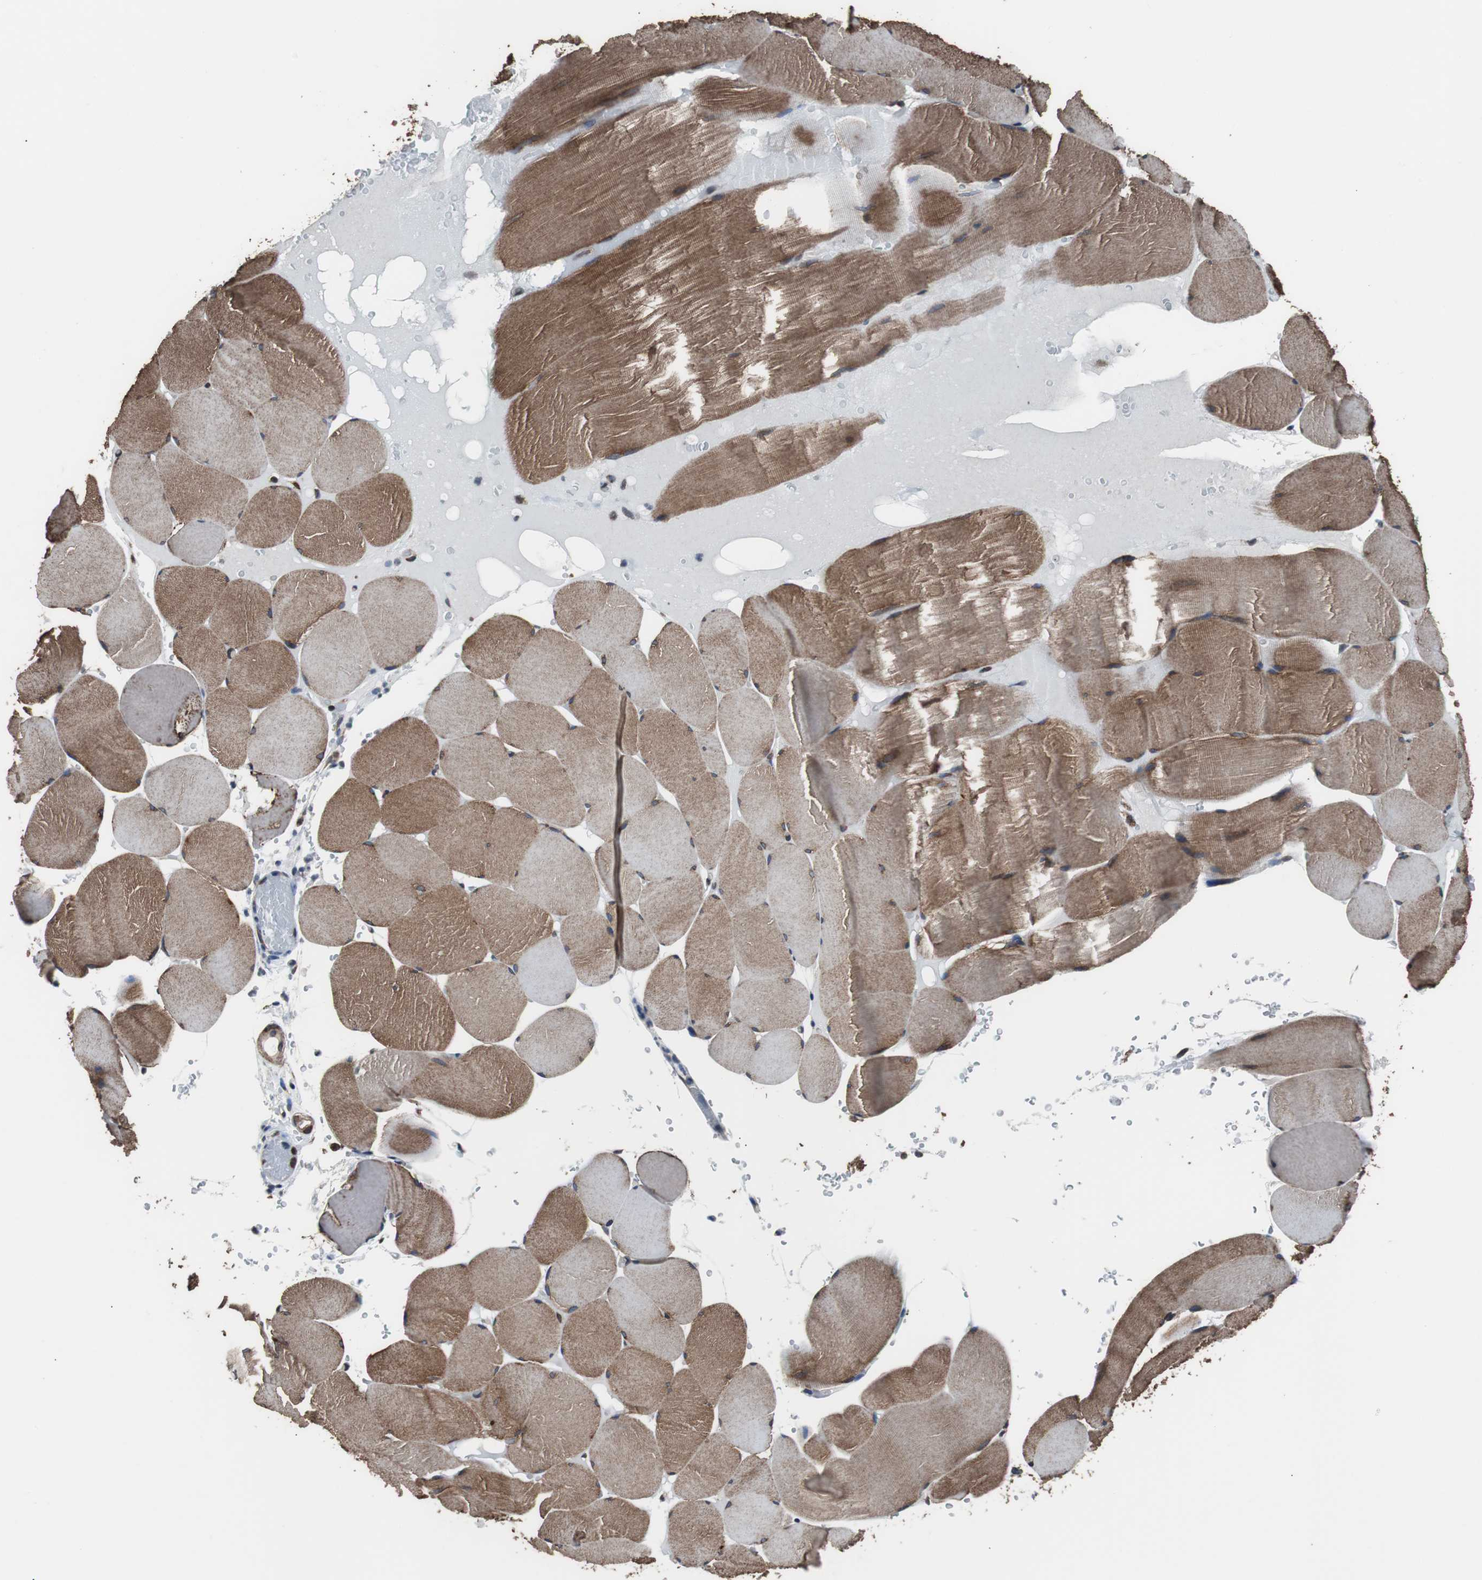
{"staining": {"intensity": "moderate", "quantity": ">75%", "location": "cytoplasmic/membranous"}, "tissue": "skeletal muscle", "cell_type": "Myocytes", "image_type": "normal", "snomed": [{"axis": "morphology", "description": "Normal tissue, NOS"}, {"axis": "topography", "description": "Skeletal muscle"}], "caption": "Immunohistochemical staining of benign skeletal muscle exhibits moderate cytoplasmic/membranous protein staining in about >75% of myocytes. The staining was performed using DAB (3,3'-diaminobenzidine) to visualize the protein expression in brown, while the nuclei were stained in blue with hematoxylin (Magnification: 20x).", "gene": "USP10", "patient": {"sex": "male", "age": 62}}